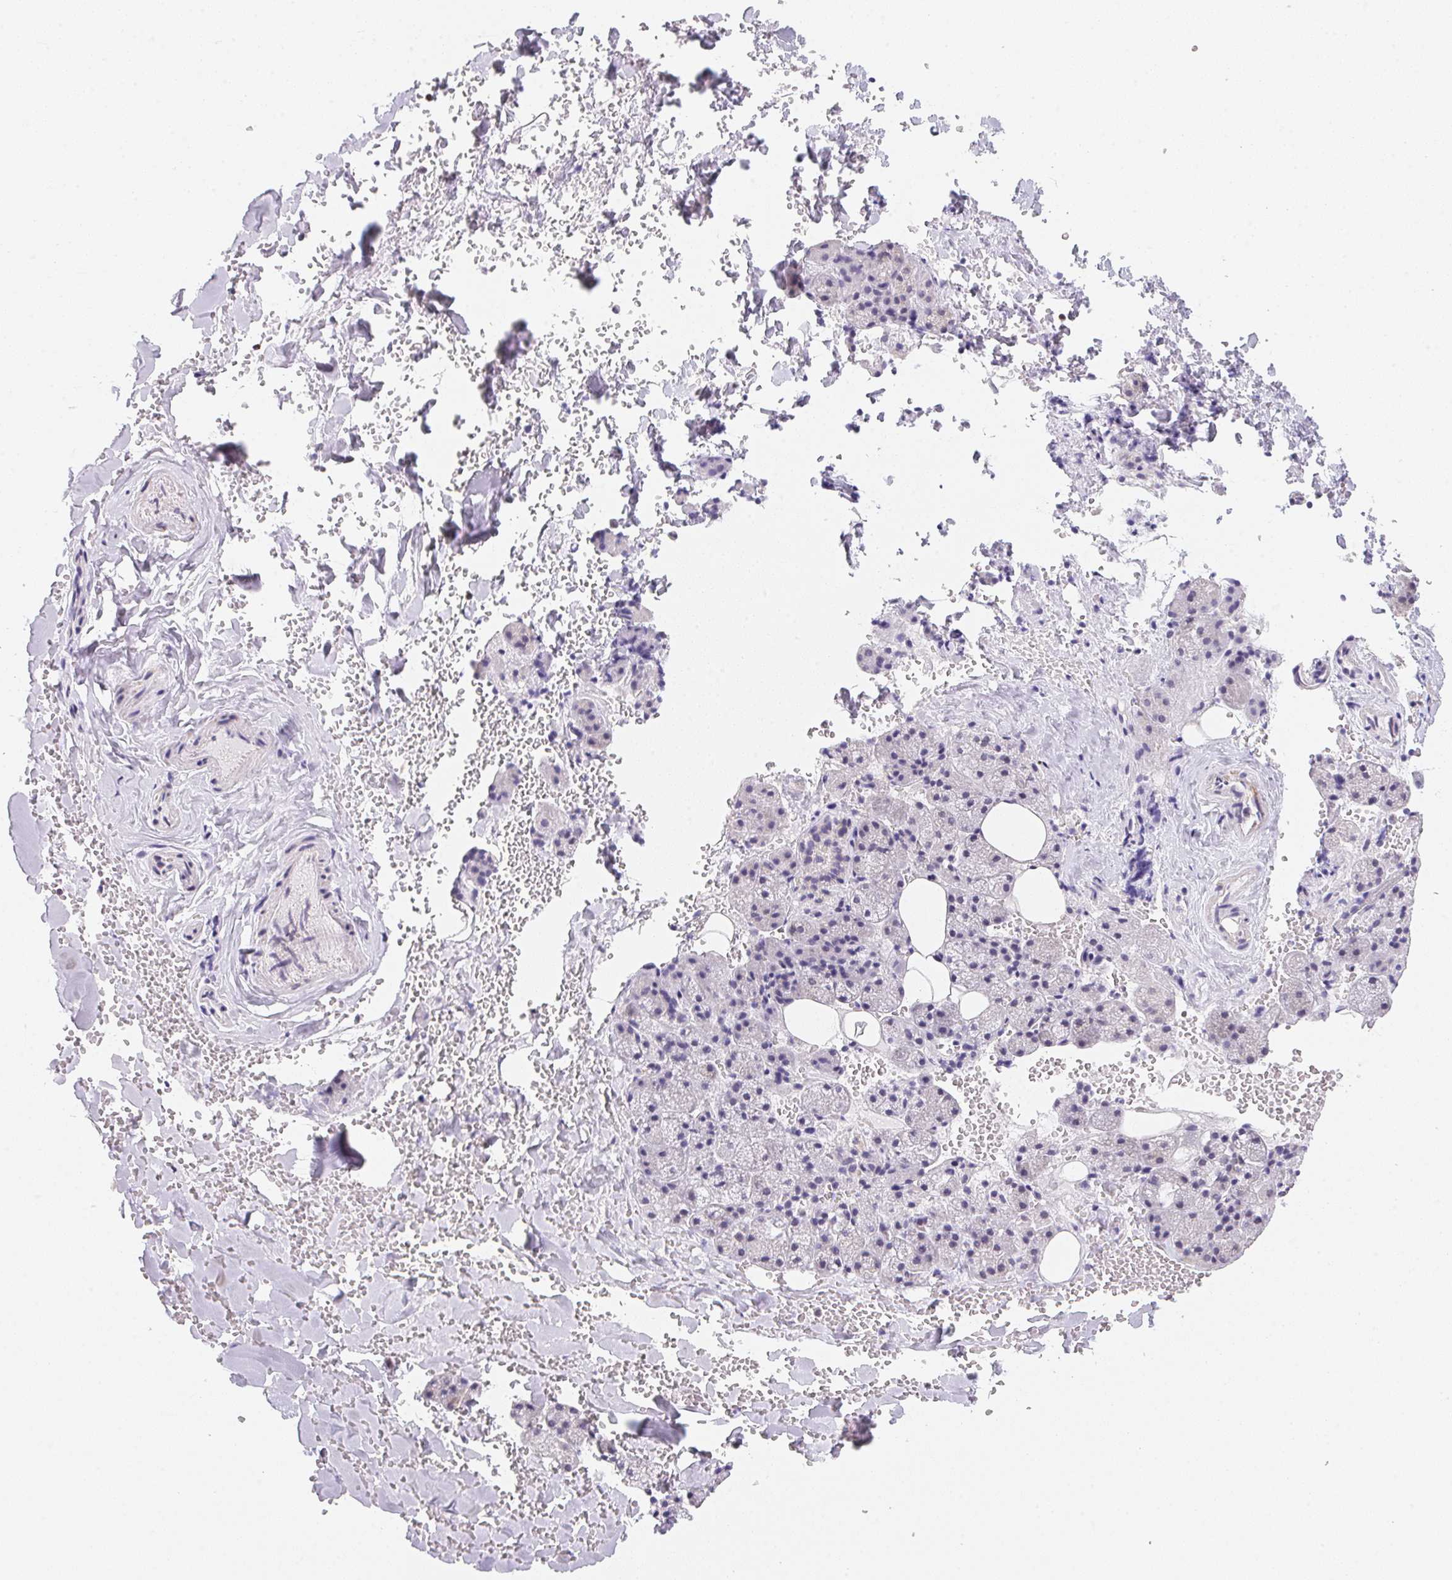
{"staining": {"intensity": "negative", "quantity": "none", "location": "none"}, "tissue": "salivary gland", "cell_type": "Glandular cells", "image_type": "normal", "snomed": [{"axis": "morphology", "description": "Normal tissue, NOS"}, {"axis": "topography", "description": "Salivary gland"}, {"axis": "topography", "description": "Peripheral nerve tissue"}], "caption": "DAB immunohistochemical staining of unremarkable salivary gland demonstrates no significant expression in glandular cells. The staining is performed using DAB brown chromogen with nuclei counter-stained in using hematoxylin.", "gene": "GIPC2", "patient": {"sex": "male", "age": 38}}